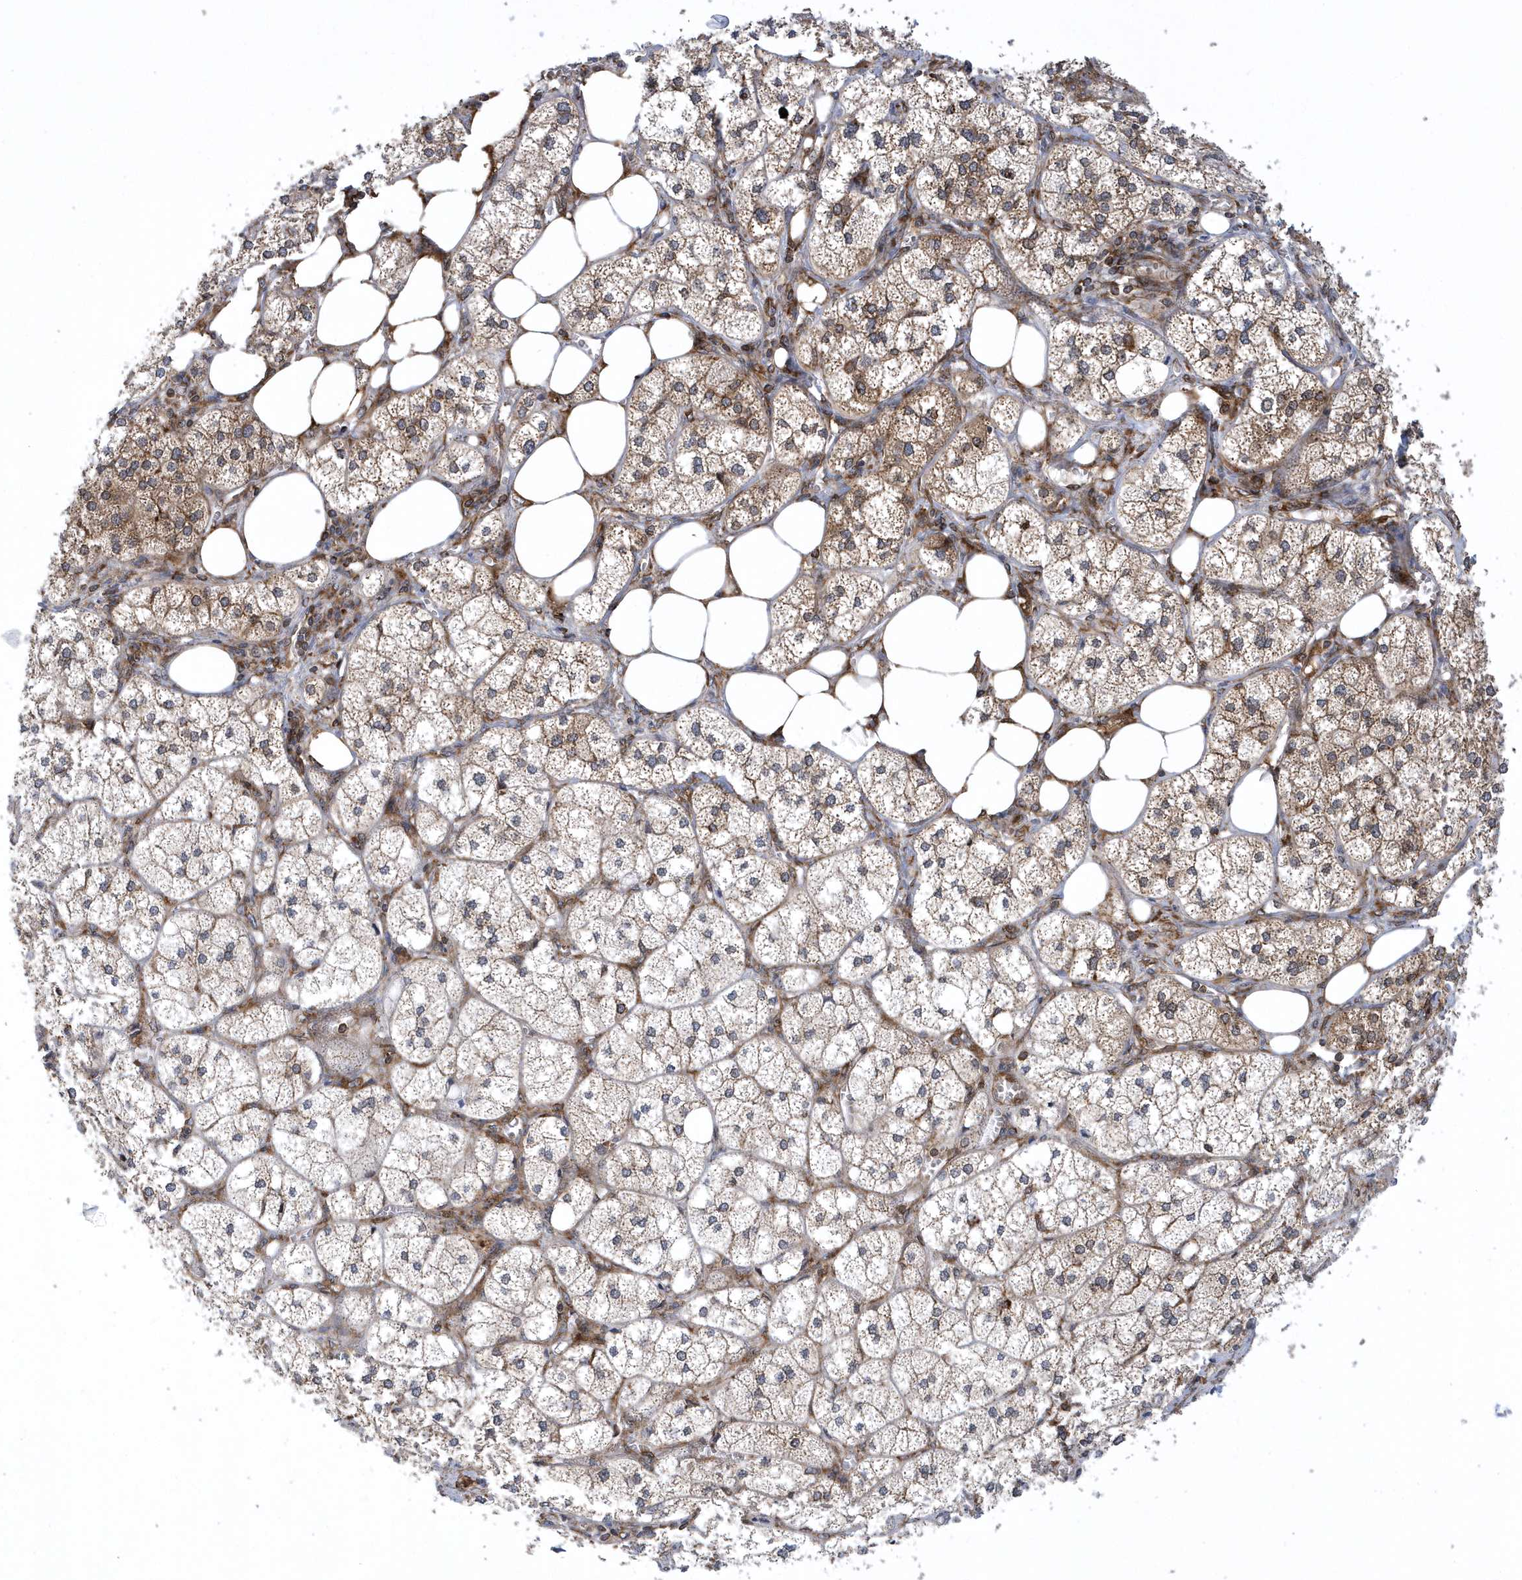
{"staining": {"intensity": "moderate", "quantity": "25%-75%", "location": "cytoplasmic/membranous,nuclear"}, "tissue": "adrenal gland", "cell_type": "Glandular cells", "image_type": "normal", "snomed": [{"axis": "morphology", "description": "Normal tissue, NOS"}, {"axis": "topography", "description": "Adrenal gland"}], "caption": "A histopathology image of human adrenal gland stained for a protein displays moderate cytoplasmic/membranous,nuclear brown staining in glandular cells. Nuclei are stained in blue.", "gene": "PHF1", "patient": {"sex": "female", "age": 61}}